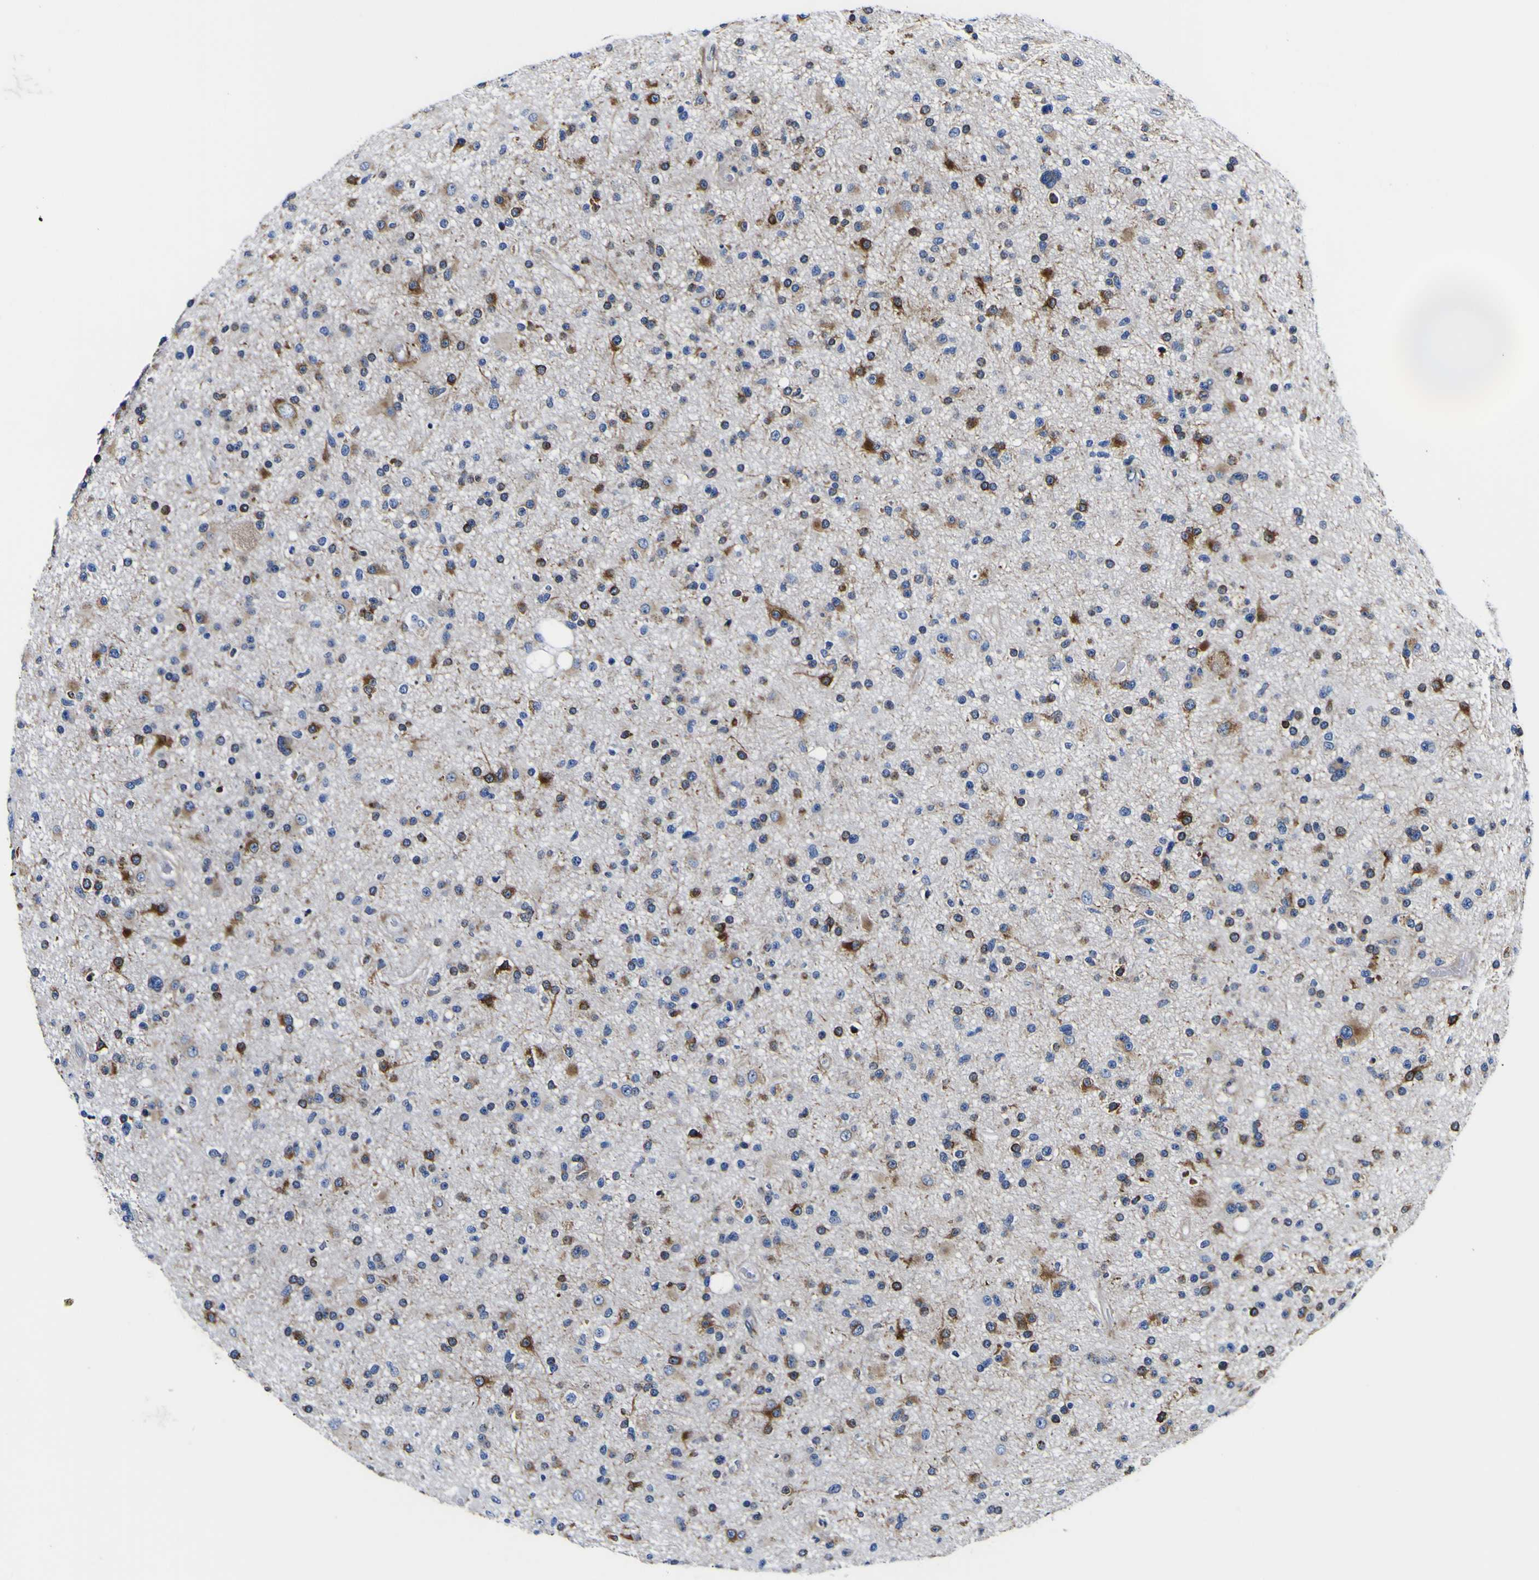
{"staining": {"intensity": "moderate", "quantity": "25%-75%", "location": "cytoplasmic/membranous"}, "tissue": "glioma", "cell_type": "Tumor cells", "image_type": "cancer", "snomed": [{"axis": "morphology", "description": "Glioma, malignant, High grade"}, {"axis": "topography", "description": "Brain"}], "caption": "Moderate cytoplasmic/membranous staining for a protein is seen in approximately 25%-75% of tumor cells of glioma using immunohistochemistry.", "gene": "SCD", "patient": {"sex": "male", "age": 33}}